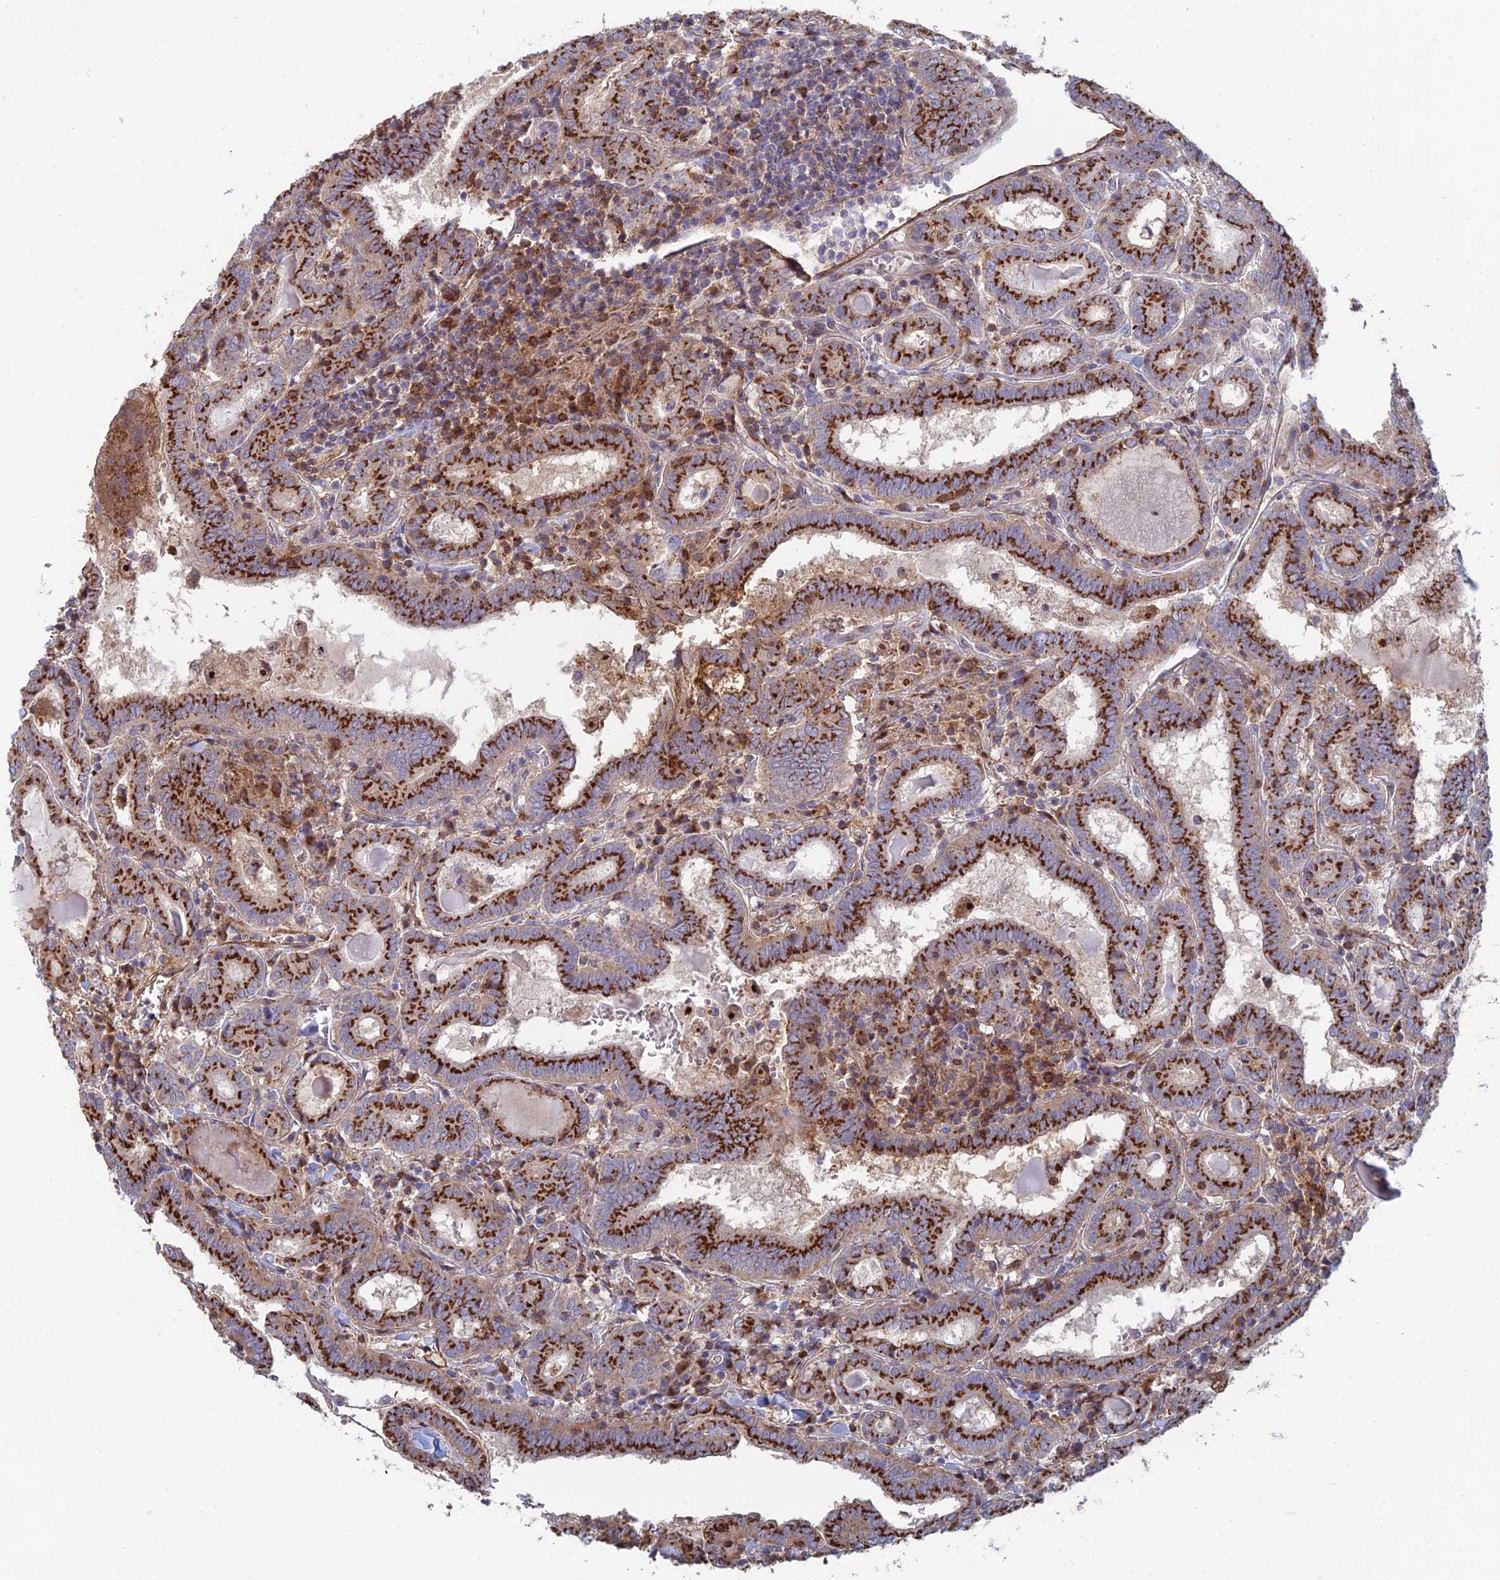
{"staining": {"intensity": "strong", "quantity": ">75%", "location": "cytoplasmic/membranous"}, "tissue": "thyroid cancer", "cell_type": "Tumor cells", "image_type": "cancer", "snomed": [{"axis": "morphology", "description": "Papillary adenocarcinoma, NOS"}, {"axis": "topography", "description": "Thyroid gland"}], "caption": "The histopathology image reveals a brown stain indicating the presence of a protein in the cytoplasmic/membranous of tumor cells in papillary adenocarcinoma (thyroid). The protein of interest is shown in brown color, while the nuclei are stained blue.", "gene": "HS2ST1", "patient": {"sex": "female", "age": 72}}